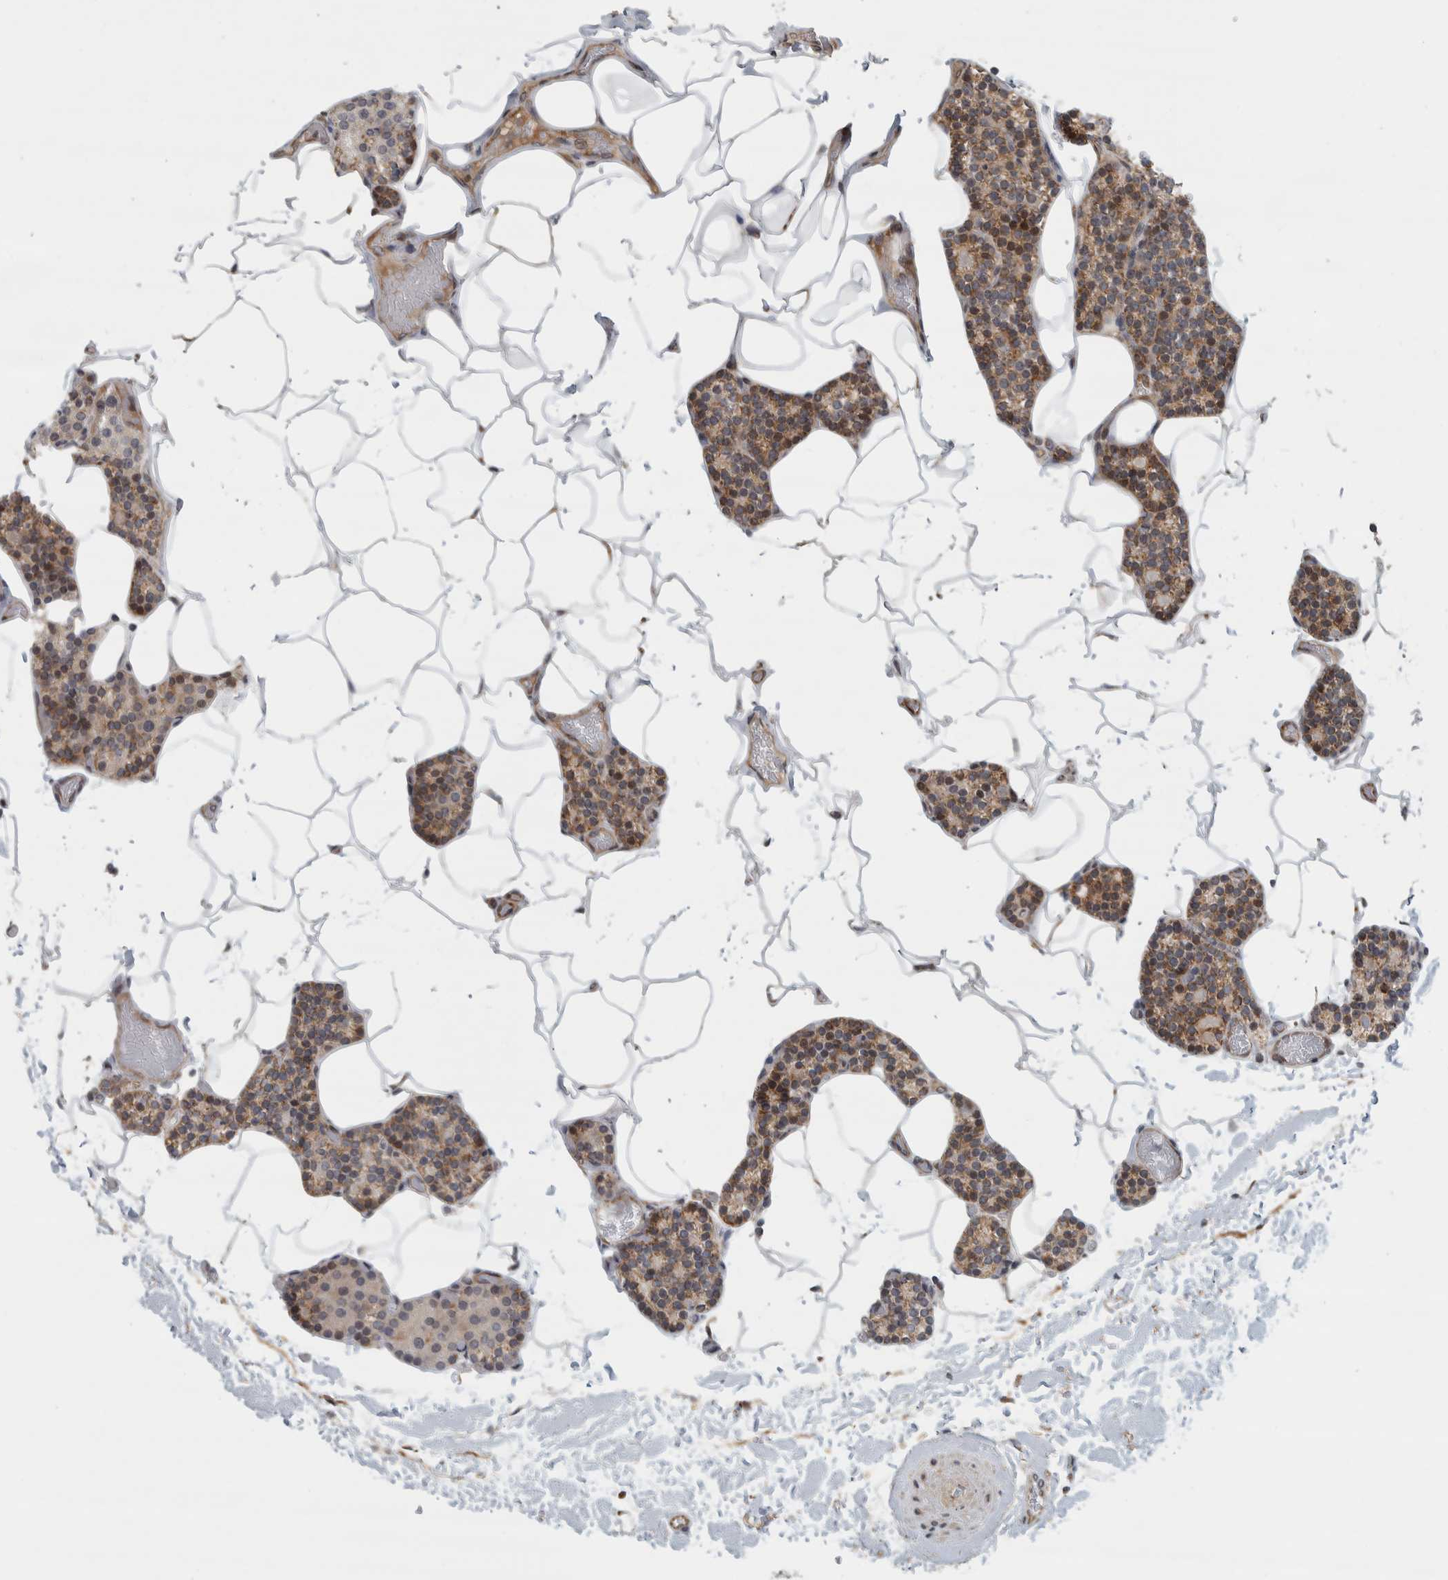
{"staining": {"intensity": "moderate", "quantity": "25%-75%", "location": "cytoplasmic/membranous"}, "tissue": "parathyroid gland", "cell_type": "Glandular cells", "image_type": "normal", "snomed": [{"axis": "morphology", "description": "Normal tissue, NOS"}, {"axis": "topography", "description": "Parathyroid gland"}], "caption": "Moderate cytoplasmic/membranous staining for a protein is appreciated in about 25%-75% of glandular cells of unremarkable parathyroid gland using immunohistochemistry (IHC).", "gene": "AFP", "patient": {"sex": "male", "age": 52}}